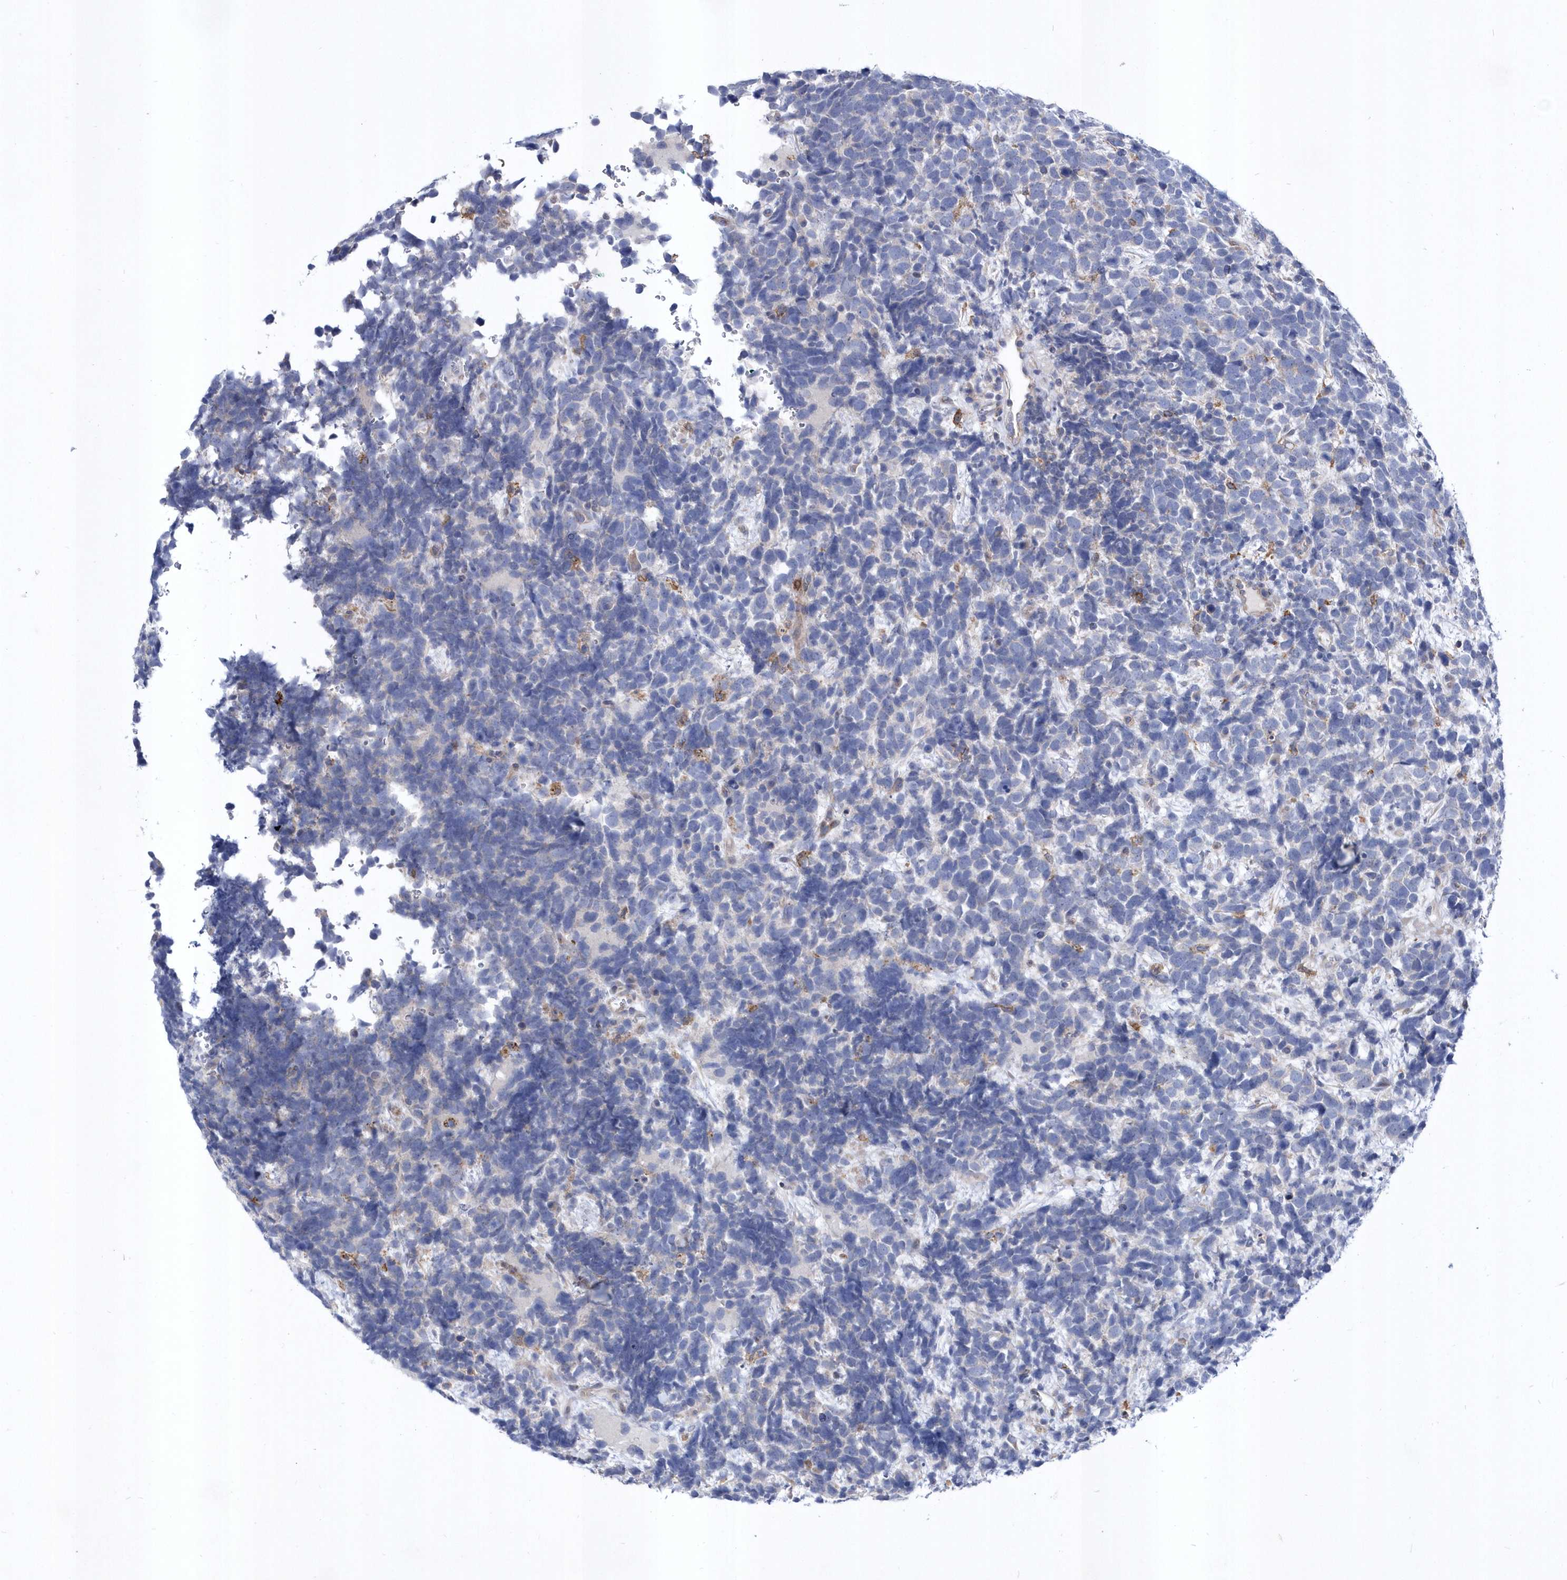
{"staining": {"intensity": "negative", "quantity": "none", "location": "none"}, "tissue": "urothelial cancer", "cell_type": "Tumor cells", "image_type": "cancer", "snomed": [{"axis": "morphology", "description": "Urothelial carcinoma, High grade"}, {"axis": "topography", "description": "Urinary bladder"}], "caption": "High magnification brightfield microscopy of urothelial carcinoma (high-grade) stained with DAB (brown) and counterstained with hematoxylin (blue): tumor cells show no significant positivity.", "gene": "LONRF2", "patient": {"sex": "female", "age": 82}}